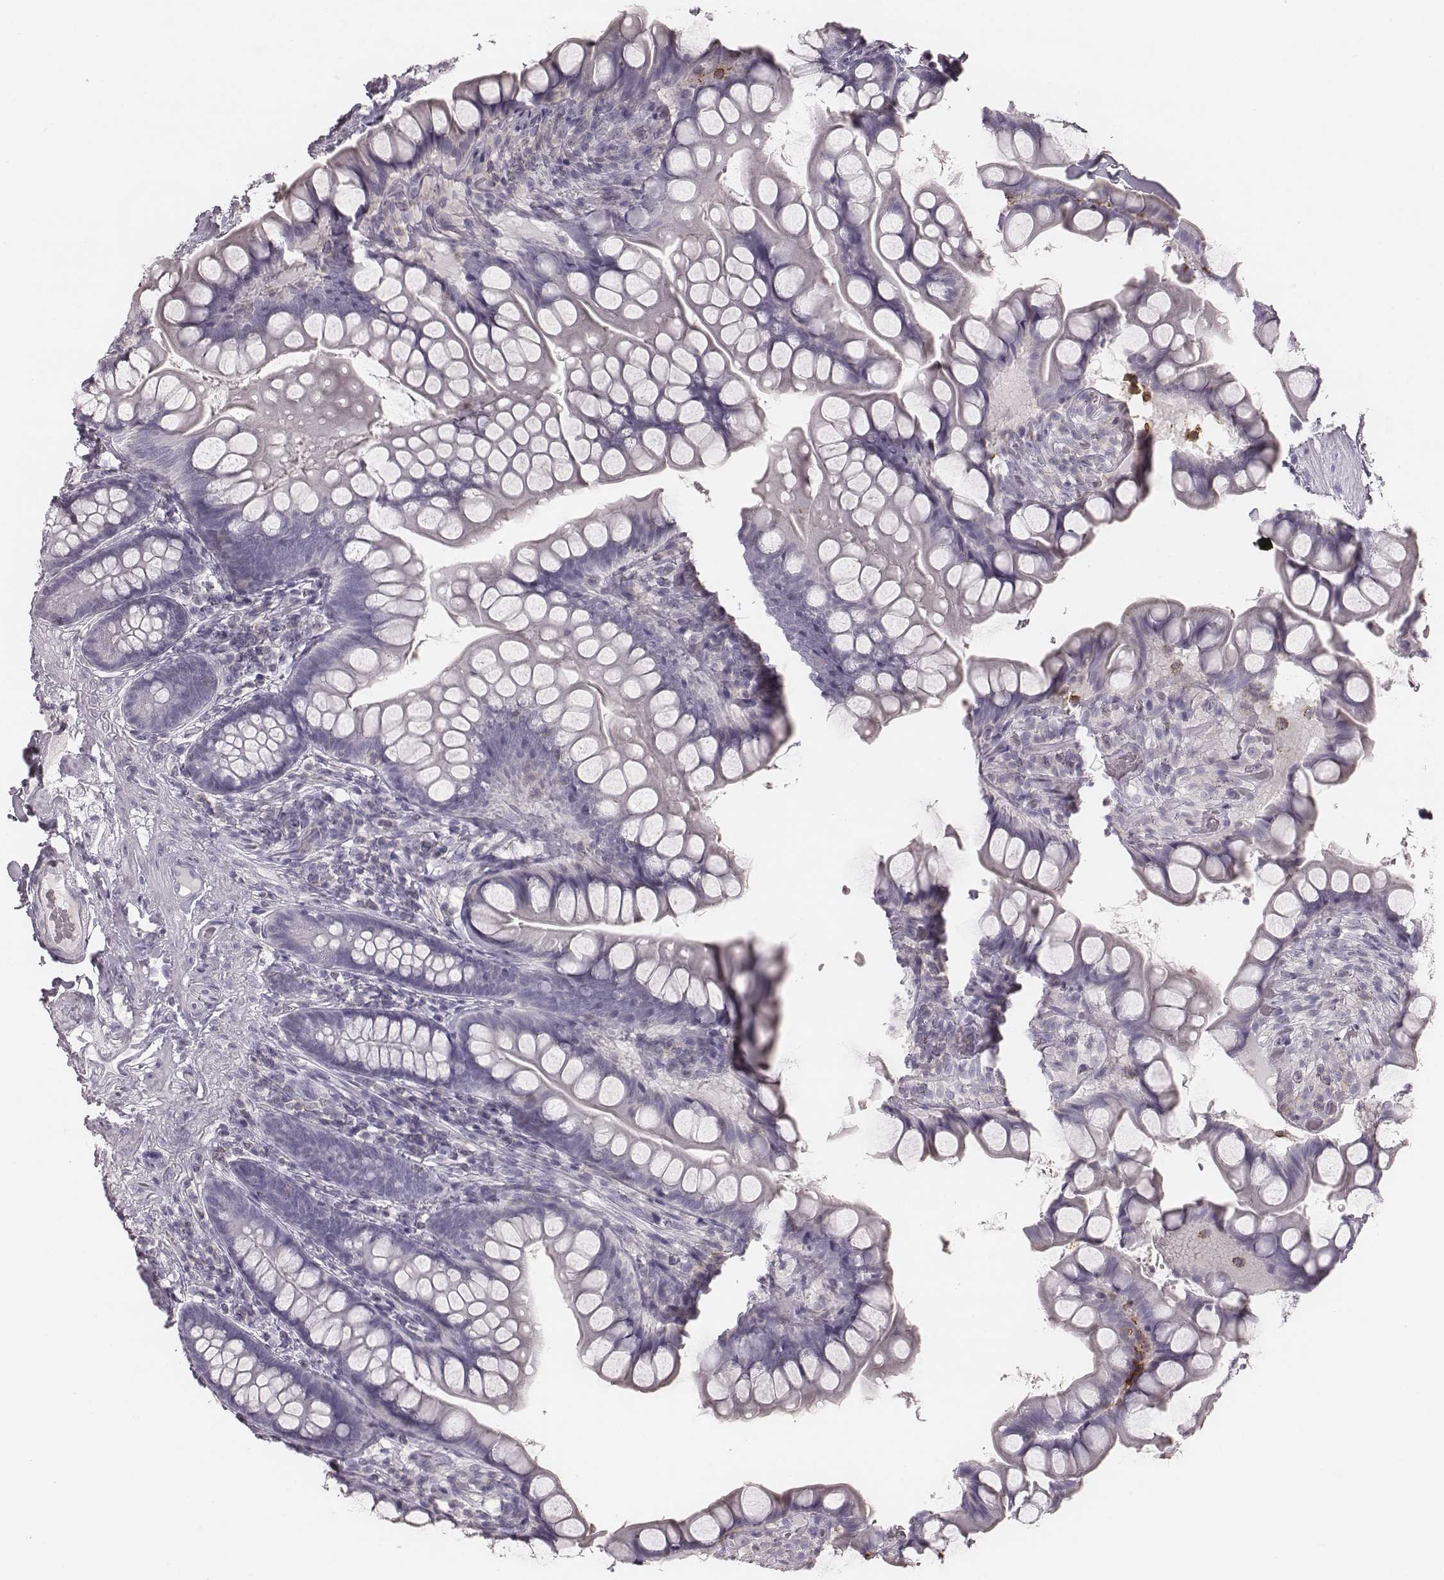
{"staining": {"intensity": "negative", "quantity": "none", "location": "none"}, "tissue": "small intestine", "cell_type": "Glandular cells", "image_type": "normal", "snomed": [{"axis": "morphology", "description": "Normal tissue, NOS"}, {"axis": "topography", "description": "Small intestine"}], "caption": "The micrograph reveals no staining of glandular cells in normal small intestine.", "gene": "ENSG00000285837", "patient": {"sex": "male", "age": 70}}